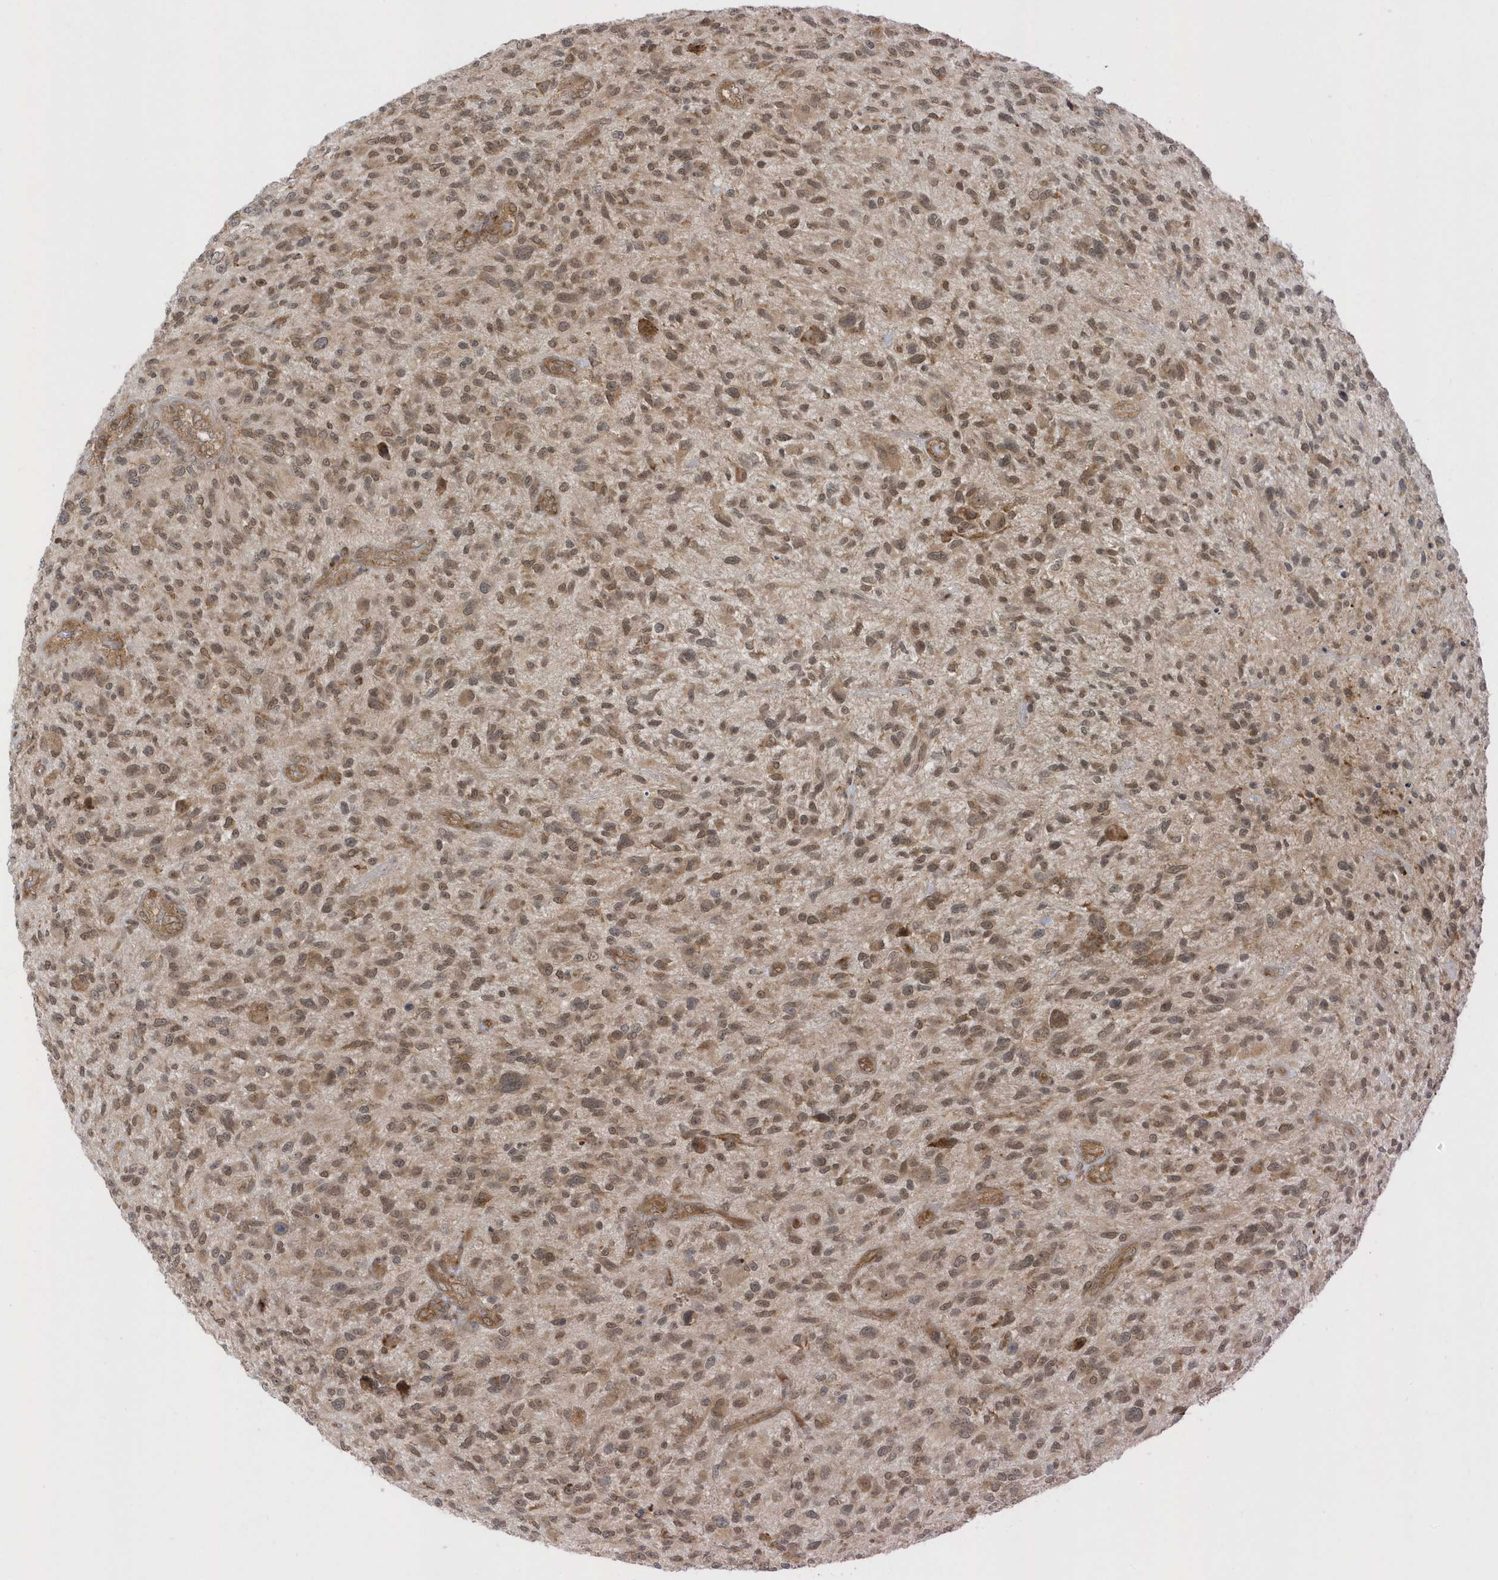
{"staining": {"intensity": "moderate", "quantity": ">75%", "location": "cytoplasmic/membranous,nuclear"}, "tissue": "glioma", "cell_type": "Tumor cells", "image_type": "cancer", "snomed": [{"axis": "morphology", "description": "Glioma, malignant, High grade"}, {"axis": "topography", "description": "Brain"}], "caption": "Tumor cells display moderate cytoplasmic/membranous and nuclear staining in approximately >75% of cells in malignant glioma (high-grade). (DAB (3,3'-diaminobenzidine) IHC, brown staining for protein, blue staining for nuclei).", "gene": "METTL21A", "patient": {"sex": "male", "age": 47}}